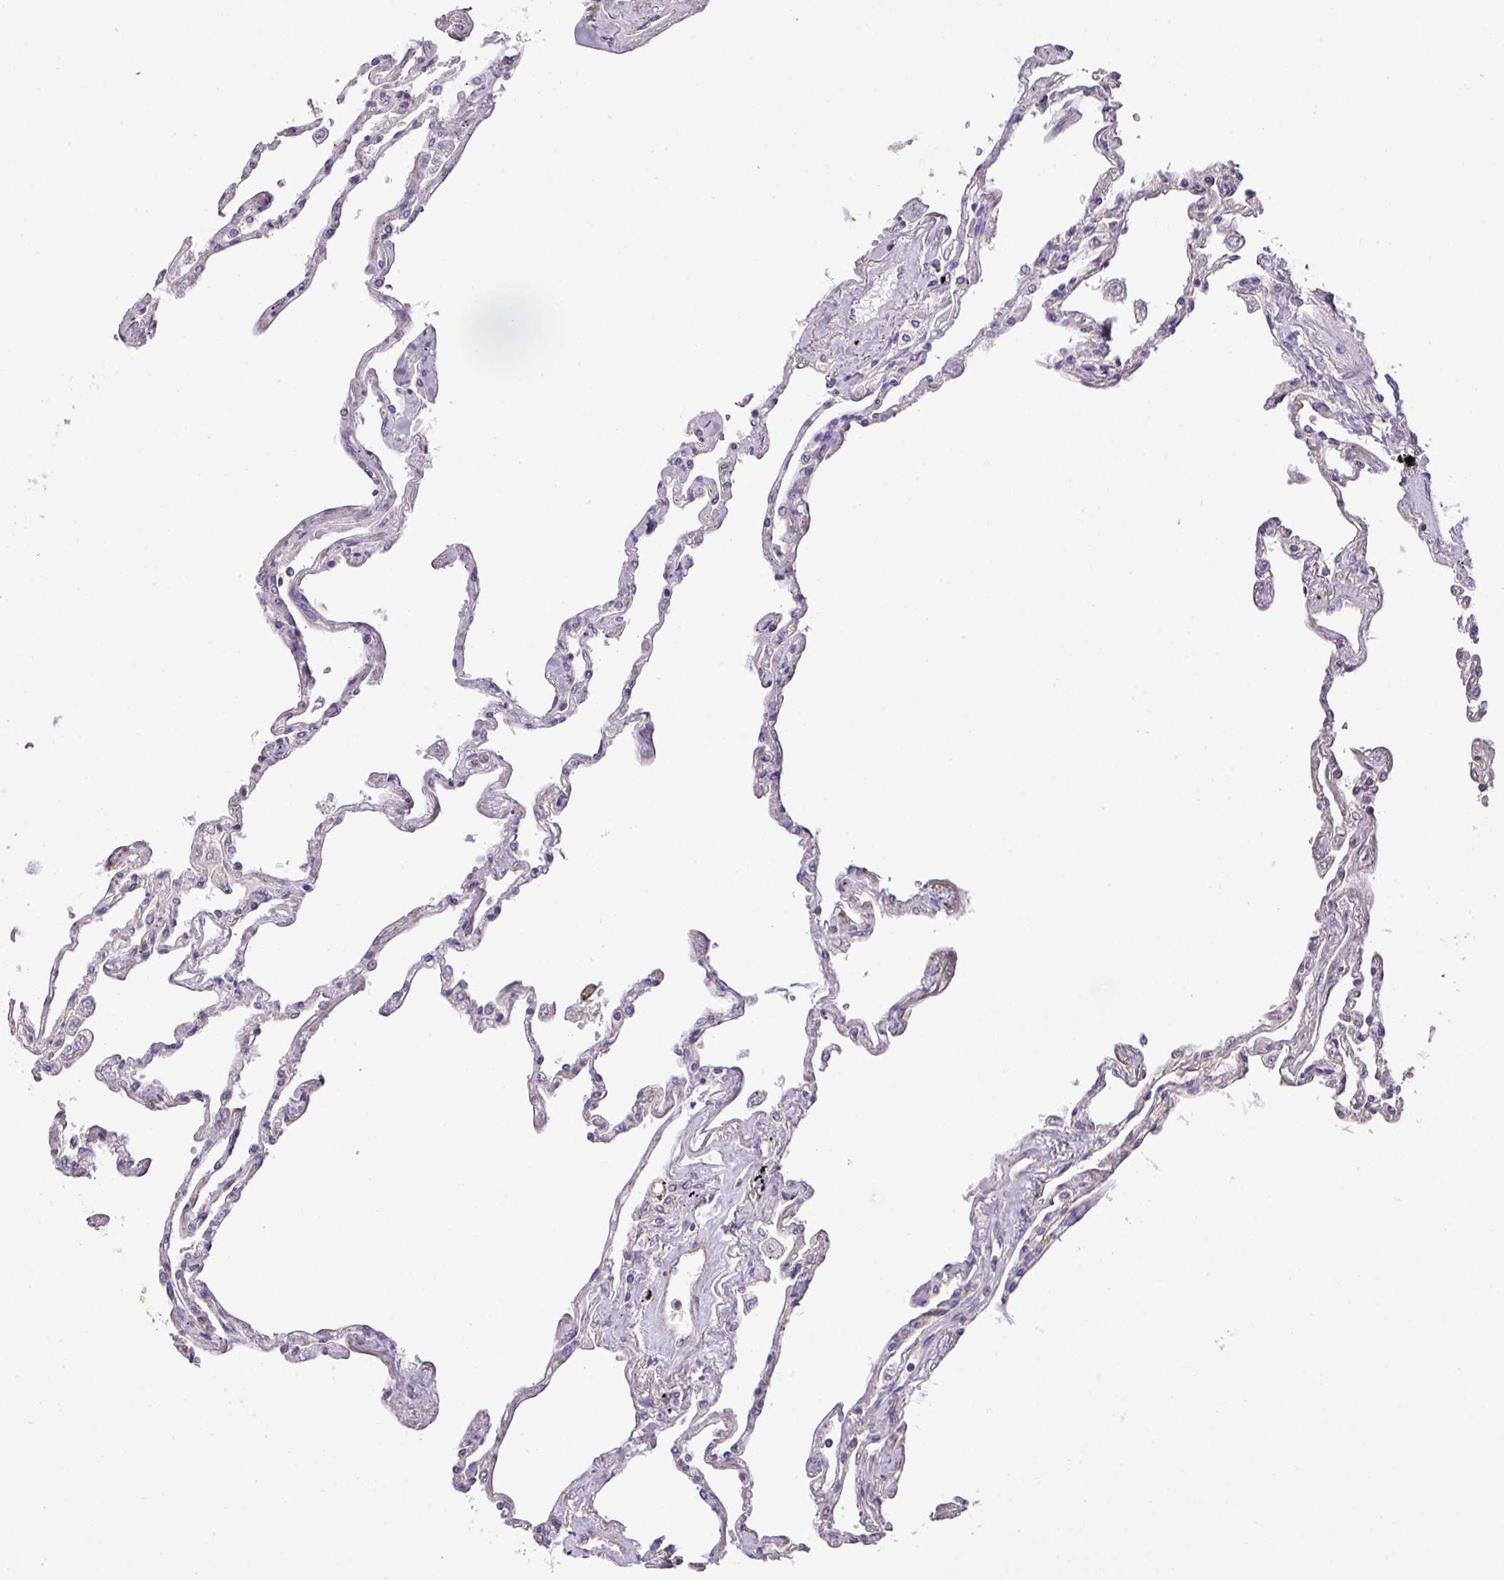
{"staining": {"intensity": "moderate", "quantity": "25%-75%", "location": "cytoplasmic/membranous"}, "tissue": "lung", "cell_type": "Alveolar cells", "image_type": "normal", "snomed": [{"axis": "morphology", "description": "Normal tissue, NOS"}, {"axis": "topography", "description": "Lung"}], "caption": "Immunohistochemistry micrograph of unremarkable human lung stained for a protein (brown), which reveals medium levels of moderate cytoplasmic/membranous positivity in about 25%-75% of alveolar cells.", "gene": "VENTX", "patient": {"sex": "female", "age": 67}}